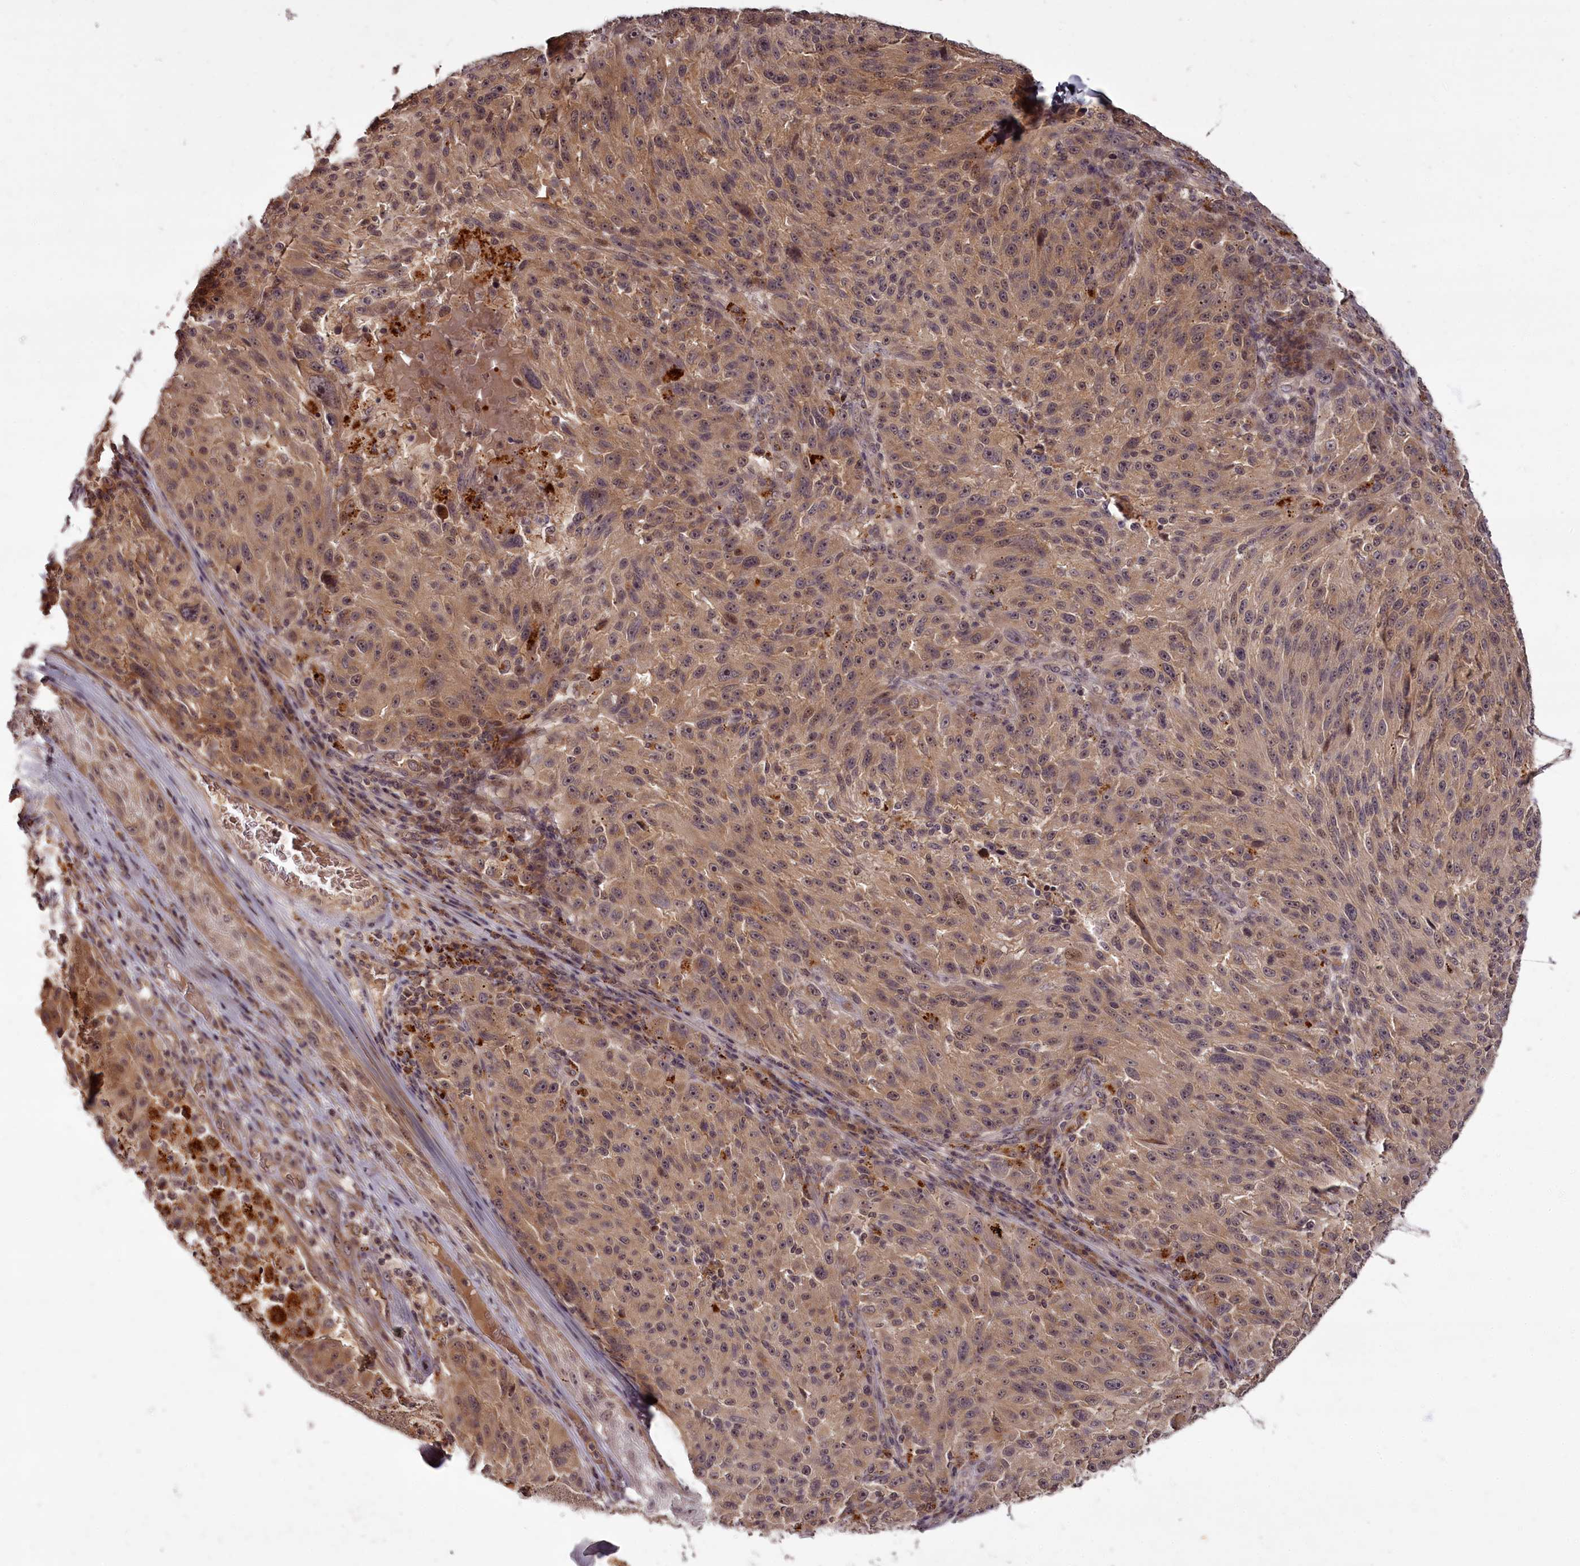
{"staining": {"intensity": "moderate", "quantity": ">75%", "location": "cytoplasmic/membranous"}, "tissue": "melanoma", "cell_type": "Tumor cells", "image_type": "cancer", "snomed": [{"axis": "morphology", "description": "Malignant melanoma, NOS"}, {"axis": "topography", "description": "Skin"}], "caption": "Immunohistochemistry staining of malignant melanoma, which exhibits medium levels of moderate cytoplasmic/membranous staining in about >75% of tumor cells indicating moderate cytoplasmic/membranous protein positivity. The staining was performed using DAB (3,3'-diaminobenzidine) (brown) for protein detection and nuclei were counterstained in hematoxylin (blue).", "gene": "PCBP2", "patient": {"sex": "male", "age": 53}}